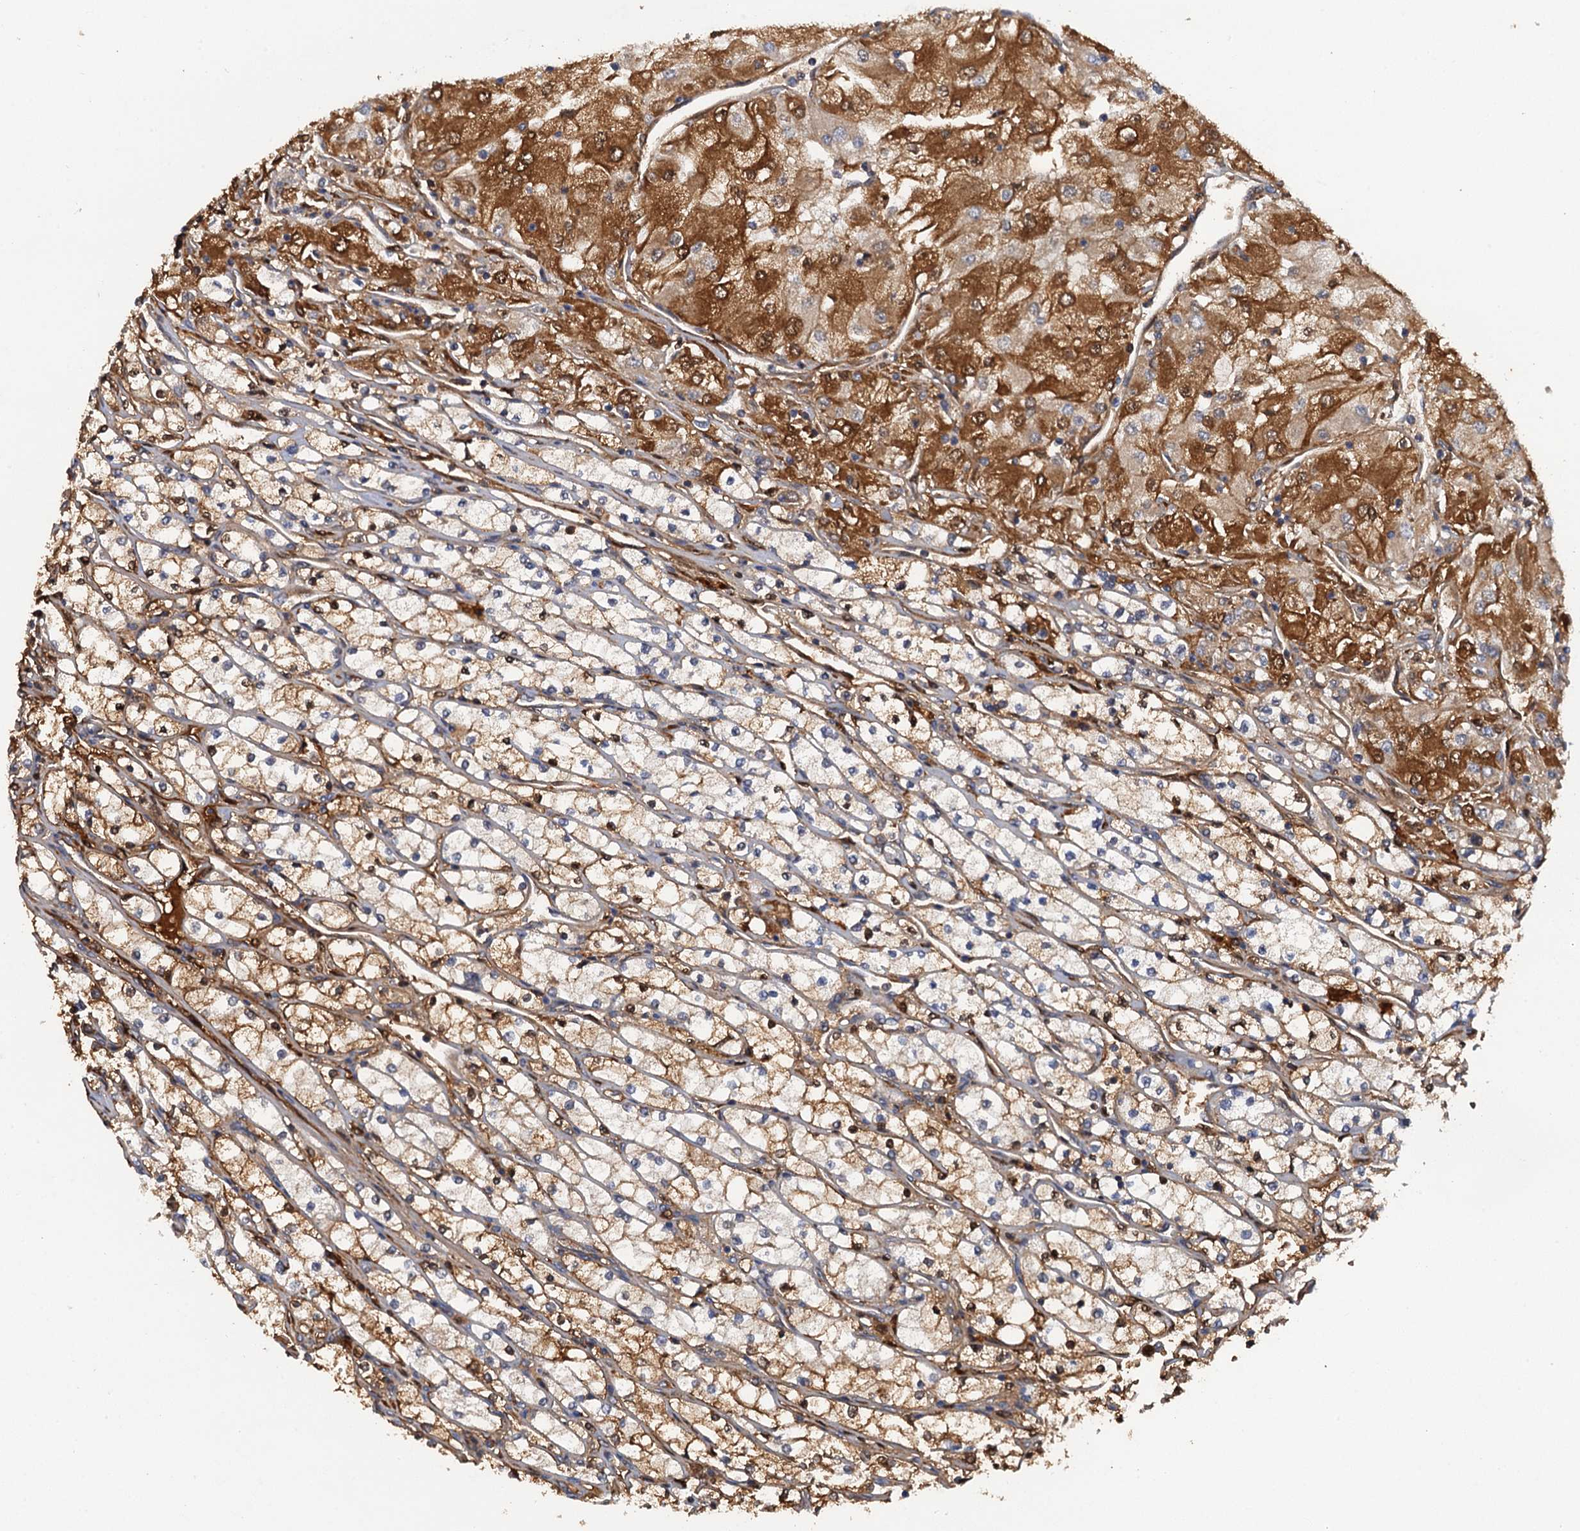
{"staining": {"intensity": "moderate", "quantity": ">75%", "location": "cytoplasmic/membranous"}, "tissue": "renal cancer", "cell_type": "Tumor cells", "image_type": "cancer", "snomed": [{"axis": "morphology", "description": "Adenocarcinoma, NOS"}, {"axis": "topography", "description": "Kidney"}], "caption": "Moderate cytoplasmic/membranous protein positivity is seen in about >75% of tumor cells in adenocarcinoma (renal). The protein is stained brown, and the nuclei are stained in blue (DAB (3,3'-diaminobenzidine) IHC with brightfield microscopy, high magnification).", "gene": "HAPLN3", "patient": {"sex": "male", "age": 80}}